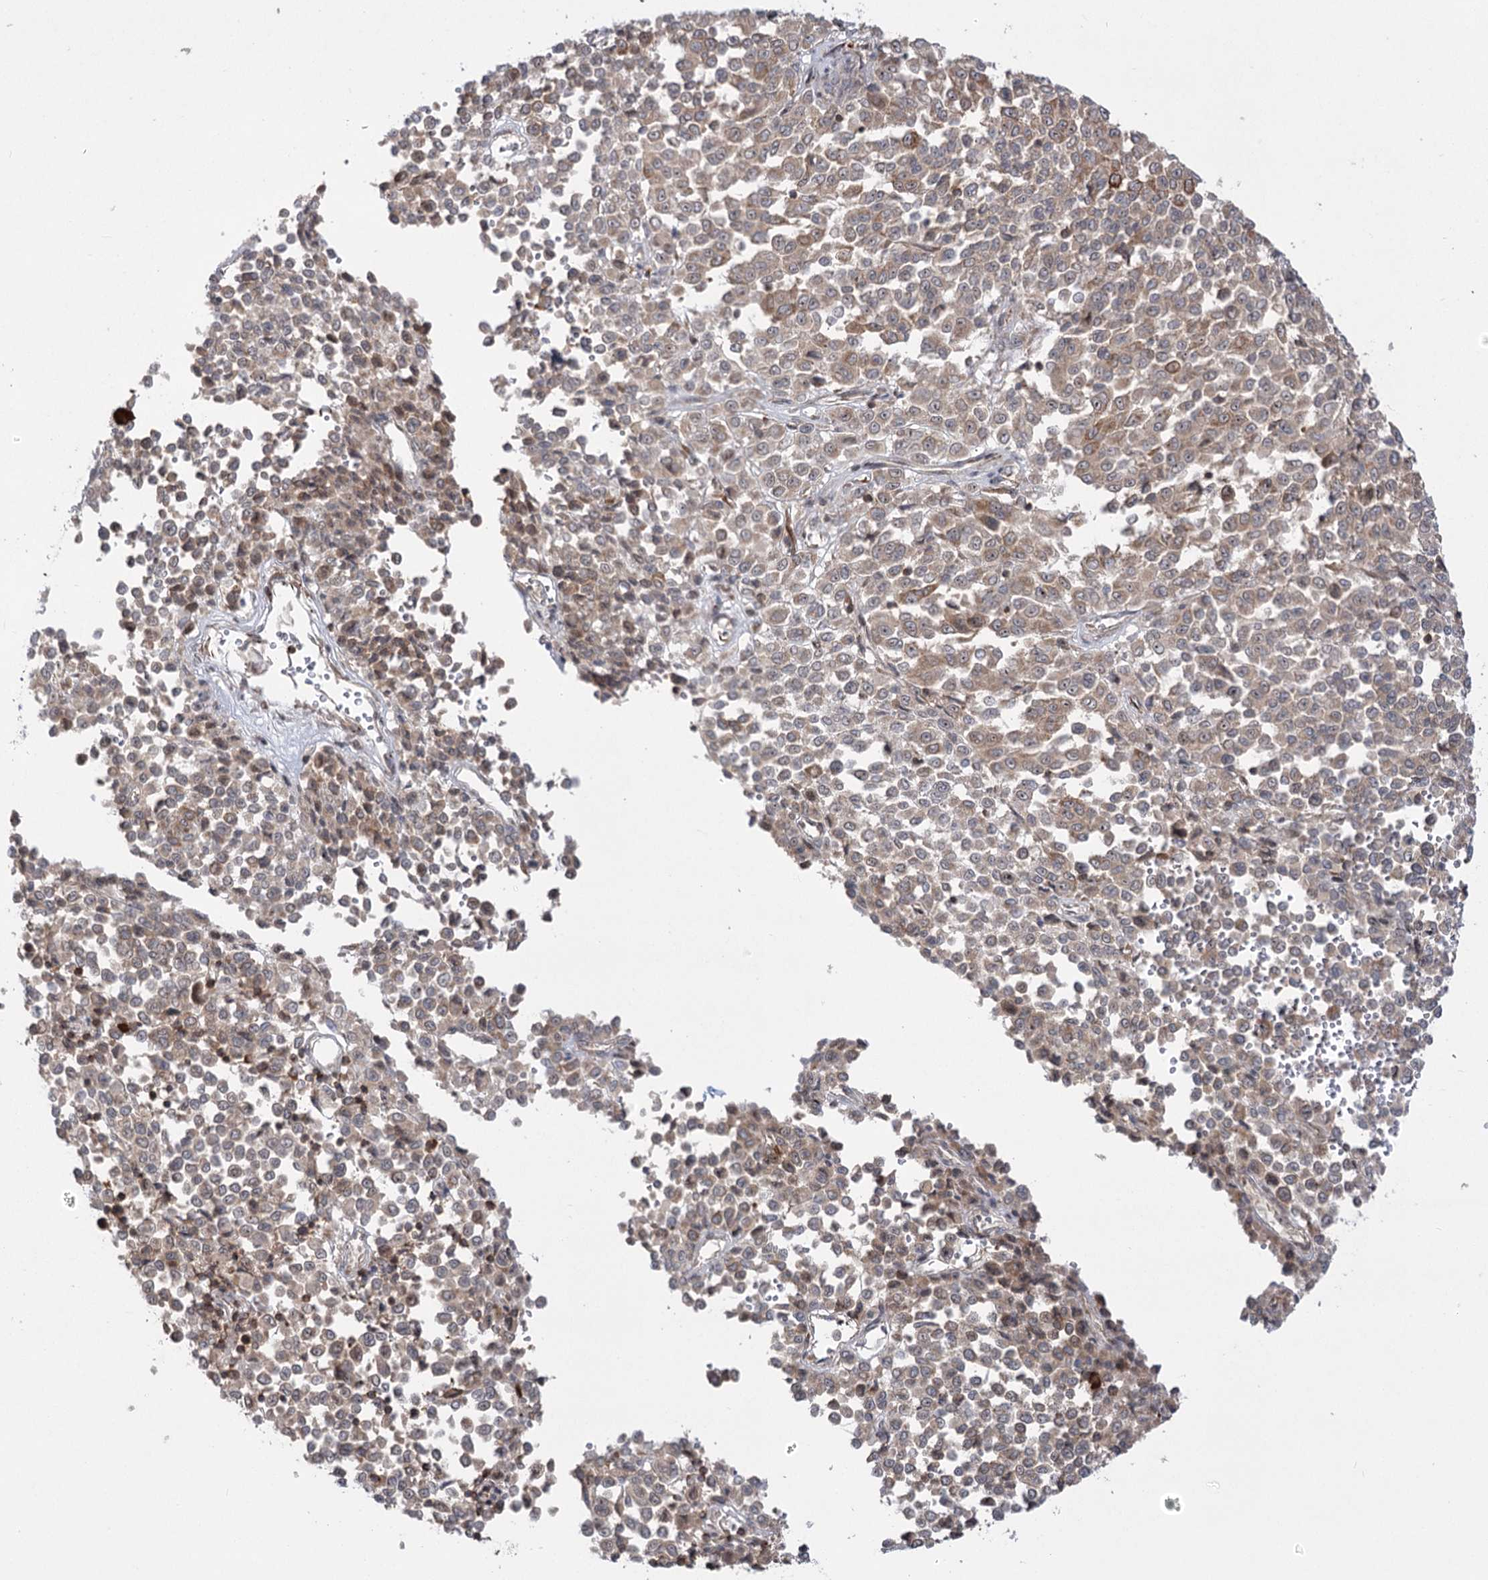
{"staining": {"intensity": "weak", "quantity": ">75%", "location": "cytoplasmic/membranous"}, "tissue": "melanoma", "cell_type": "Tumor cells", "image_type": "cancer", "snomed": [{"axis": "morphology", "description": "Malignant melanoma, Metastatic site"}, {"axis": "topography", "description": "Pancreas"}], "caption": "Brown immunohistochemical staining in malignant melanoma (metastatic site) reveals weak cytoplasmic/membranous staining in approximately >75% of tumor cells.", "gene": "SYTL1", "patient": {"sex": "female", "age": 30}}